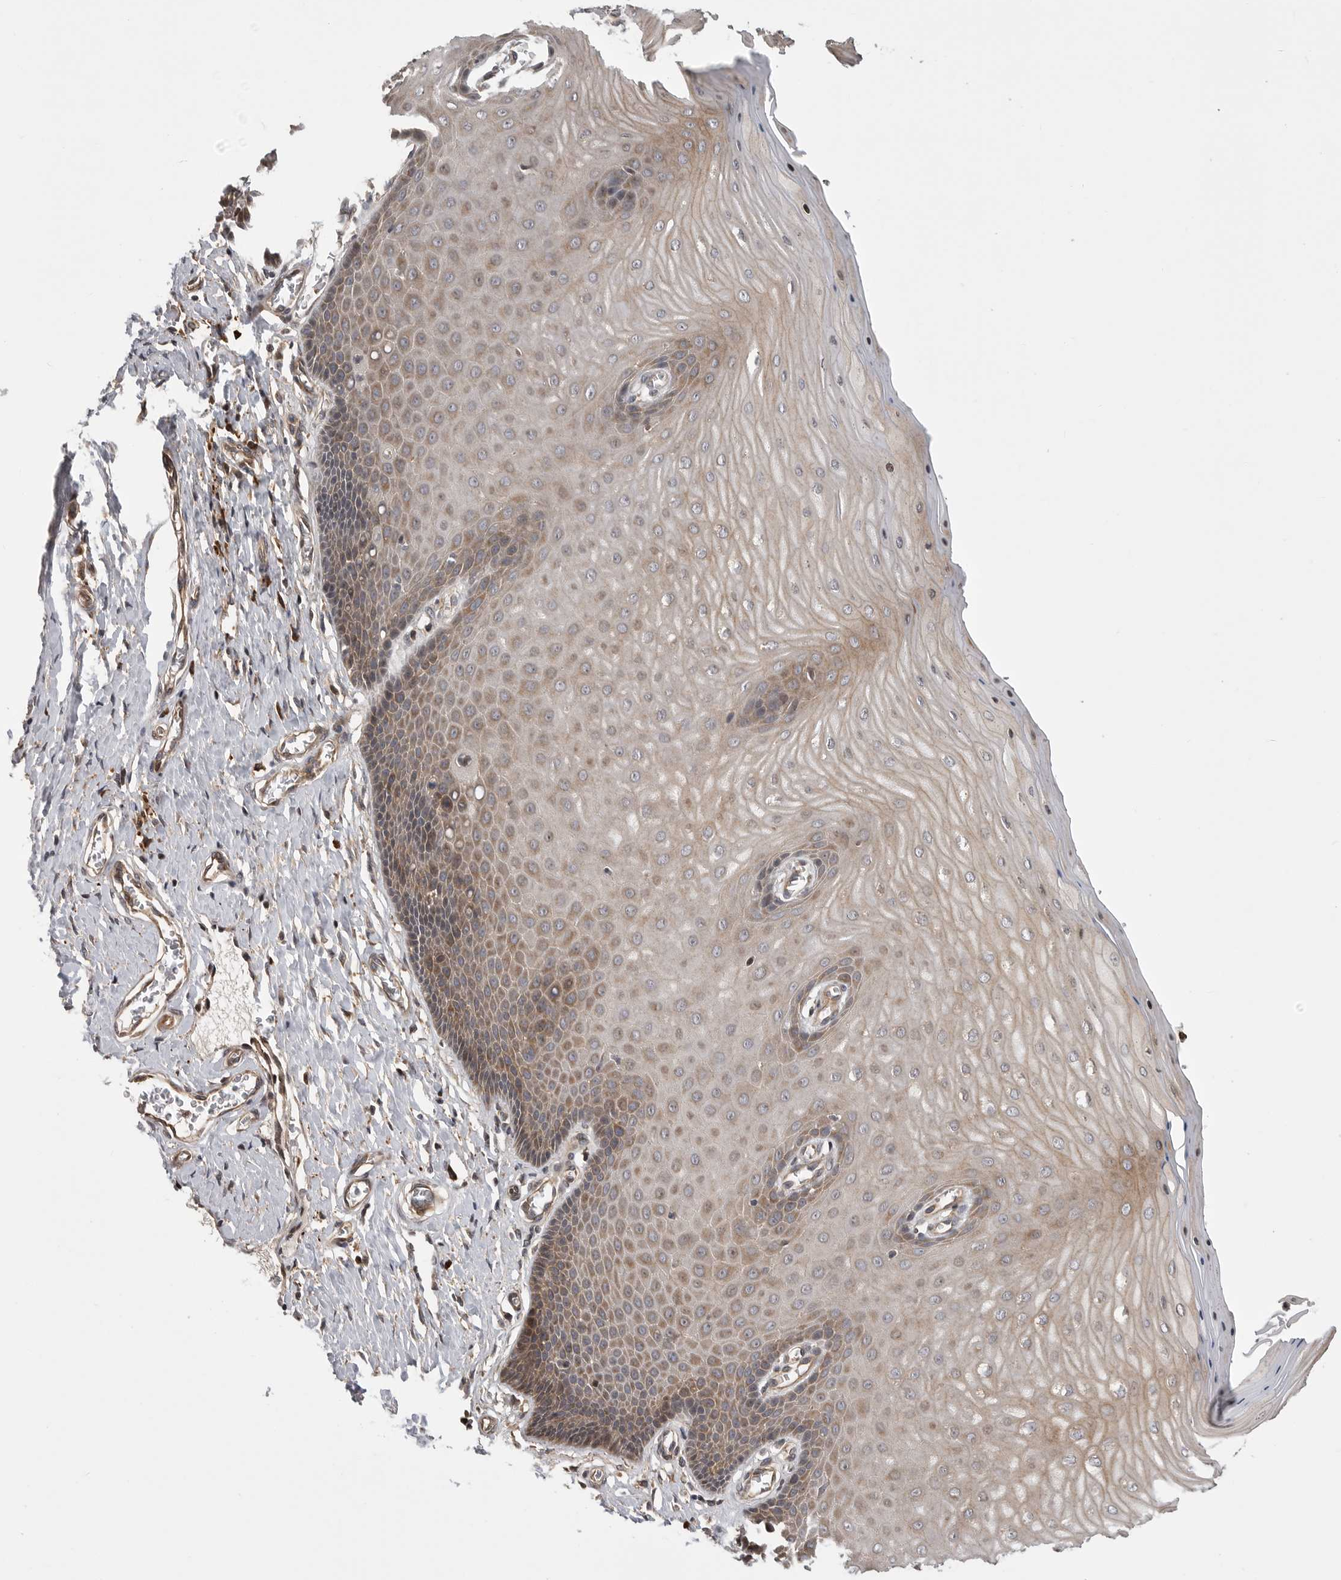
{"staining": {"intensity": "strong", "quantity": ">75%", "location": "cytoplasmic/membranous"}, "tissue": "cervix", "cell_type": "Glandular cells", "image_type": "normal", "snomed": [{"axis": "morphology", "description": "Normal tissue, NOS"}, {"axis": "topography", "description": "Cervix"}], "caption": "Normal cervix displays strong cytoplasmic/membranous positivity in about >75% of glandular cells.", "gene": "OXR1", "patient": {"sex": "female", "age": 55}}